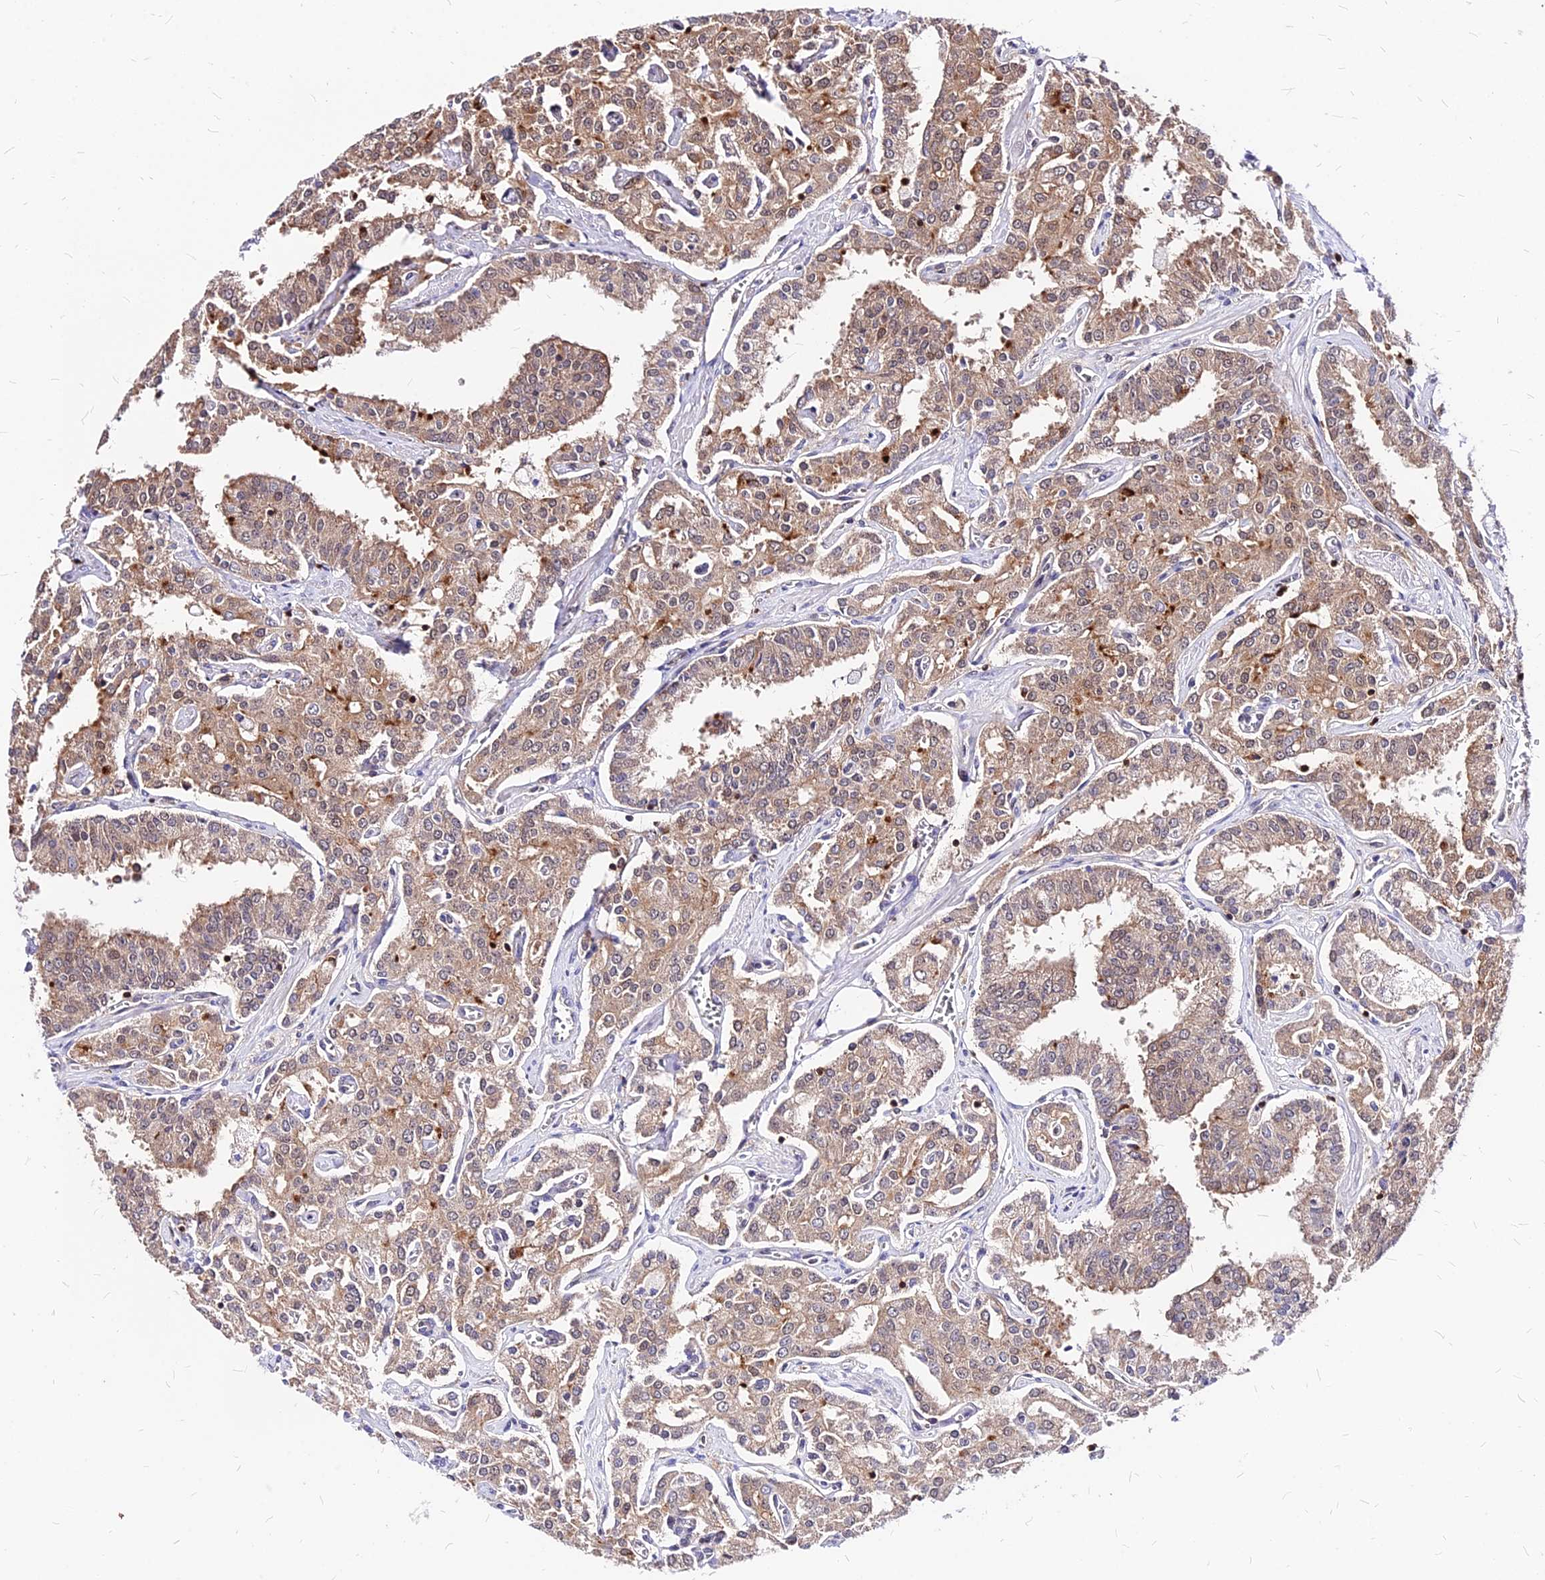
{"staining": {"intensity": "weak", "quantity": ">75%", "location": "cytoplasmic/membranous"}, "tissue": "prostate cancer", "cell_type": "Tumor cells", "image_type": "cancer", "snomed": [{"axis": "morphology", "description": "Adenocarcinoma, High grade"}, {"axis": "topography", "description": "Prostate"}], "caption": "Protein staining by immunohistochemistry displays weak cytoplasmic/membranous staining in about >75% of tumor cells in prostate high-grade adenocarcinoma.", "gene": "PAXX", "patient": {"sex": "male", "age": 71}}